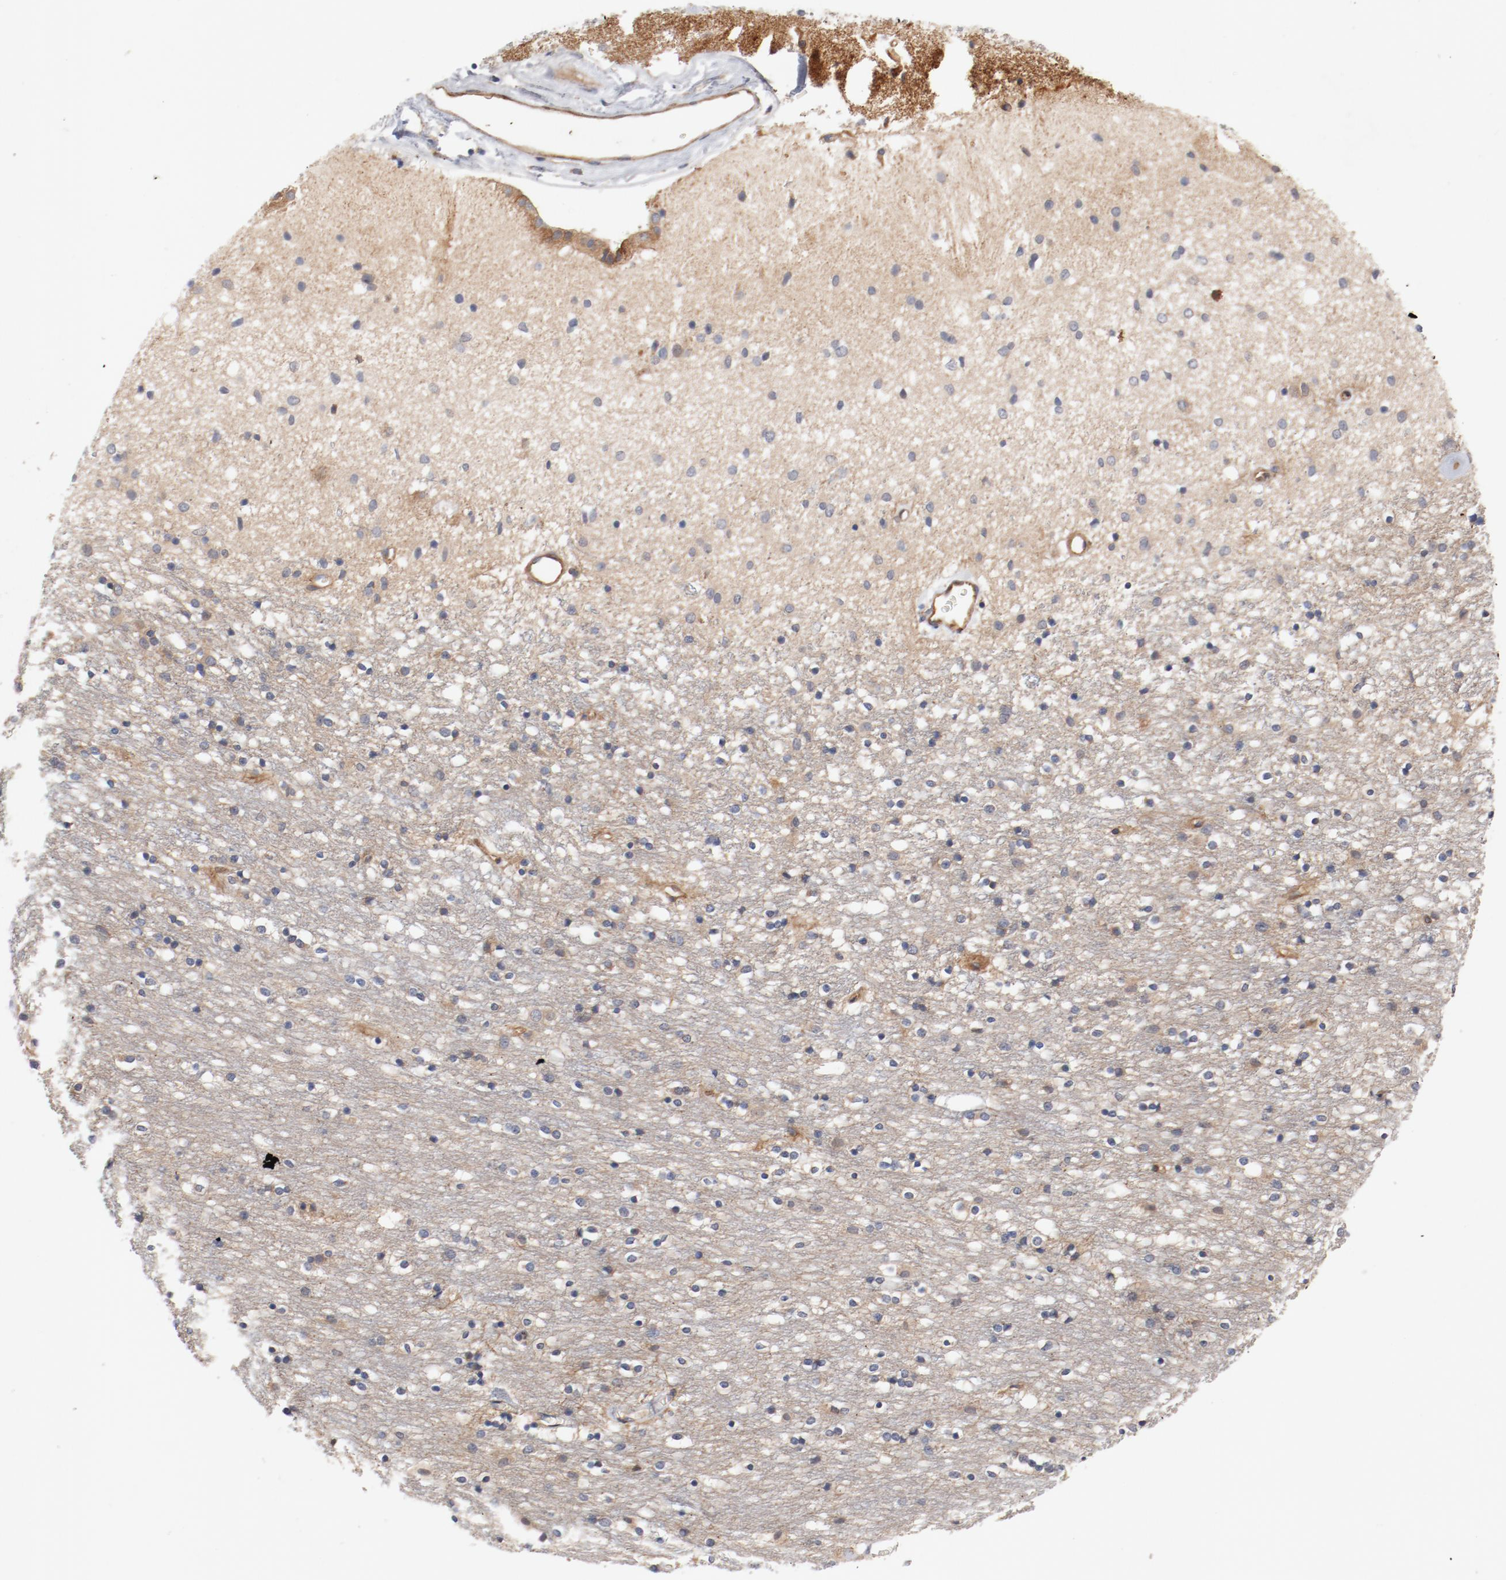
{"staining": {"intensity": "moderate", "quantity": "<25%", "location": "cytoplasmic/membranous"}, "tissue": "caudate", "cell_type": "Glial cells", "image_type": "normal", "snomed": [{"axis": "morphology", "description": "Normal tissue, NOS"}, {"axis": "topography", "description": "Lateral ventricle wall"}], "caption": "DAB (3,3'-diaminobenzidine) immunohistochemical staining of unremarkable caudate shows moderate cytoplasmic/membranous protein staining in approximately <25% of glial cells.", "gene": "PITPNM2", "patient": {"sex": "female", "age": 54}}